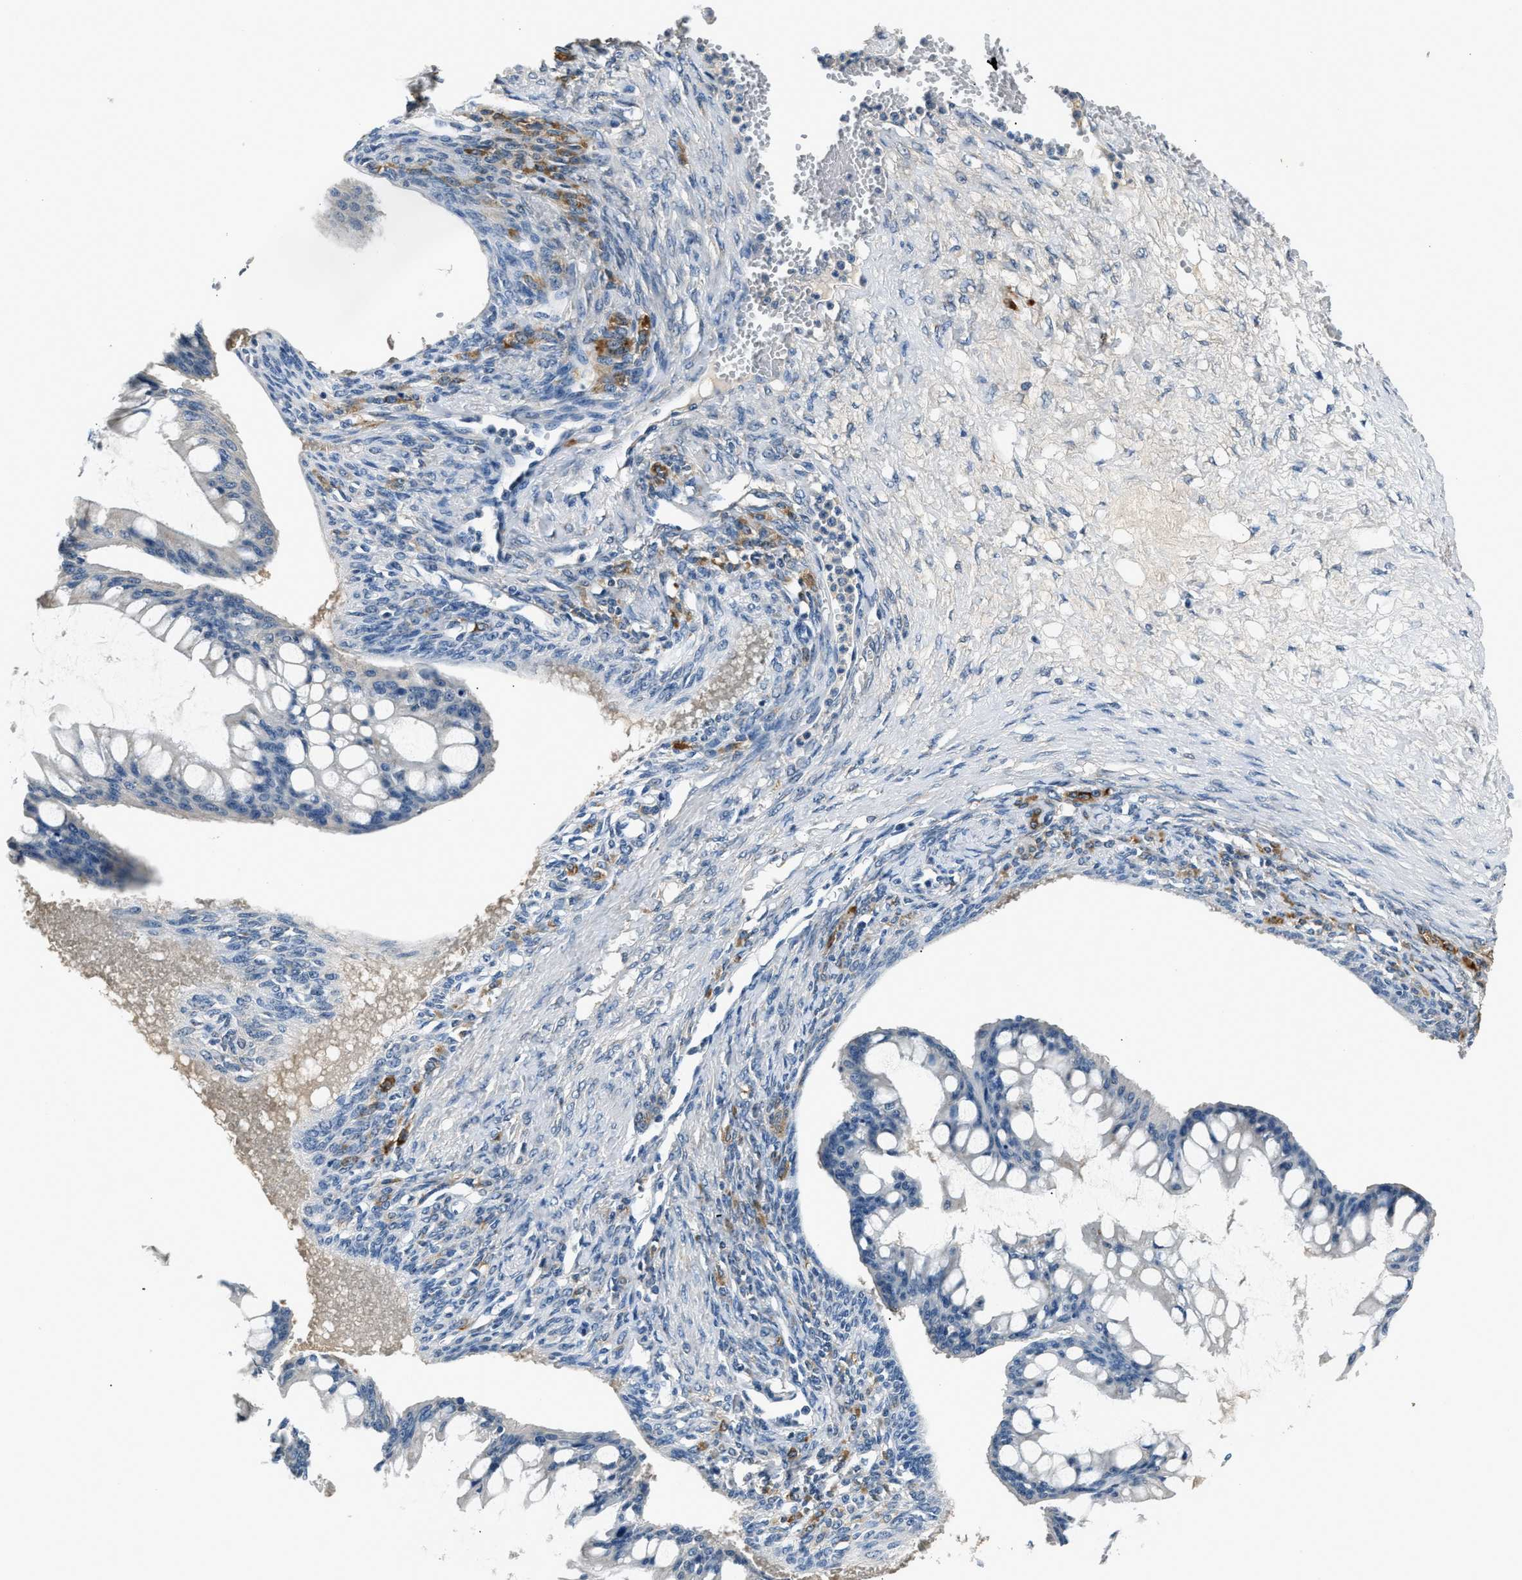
{"staining": {"intensity": "negative", "quantity": "none", "location": "none"}, "tissue": "ovarian cancer", "cell_type": "Tumor cells", "image_type": "cancer", "snomed": [{"axis": "morphology", "description": "Cystadenocarcinoma, mucinous, NOS"}, {"axis": "topography", "description": "Ovary"}], "caption": "Immunohistochemical staining of ovarian cancer (mucinous cystadenocarcinoma) exhibits no significant expression in tumor cells.", "gene": "INHA", "patient": {"sex": "female", "age": 73}}